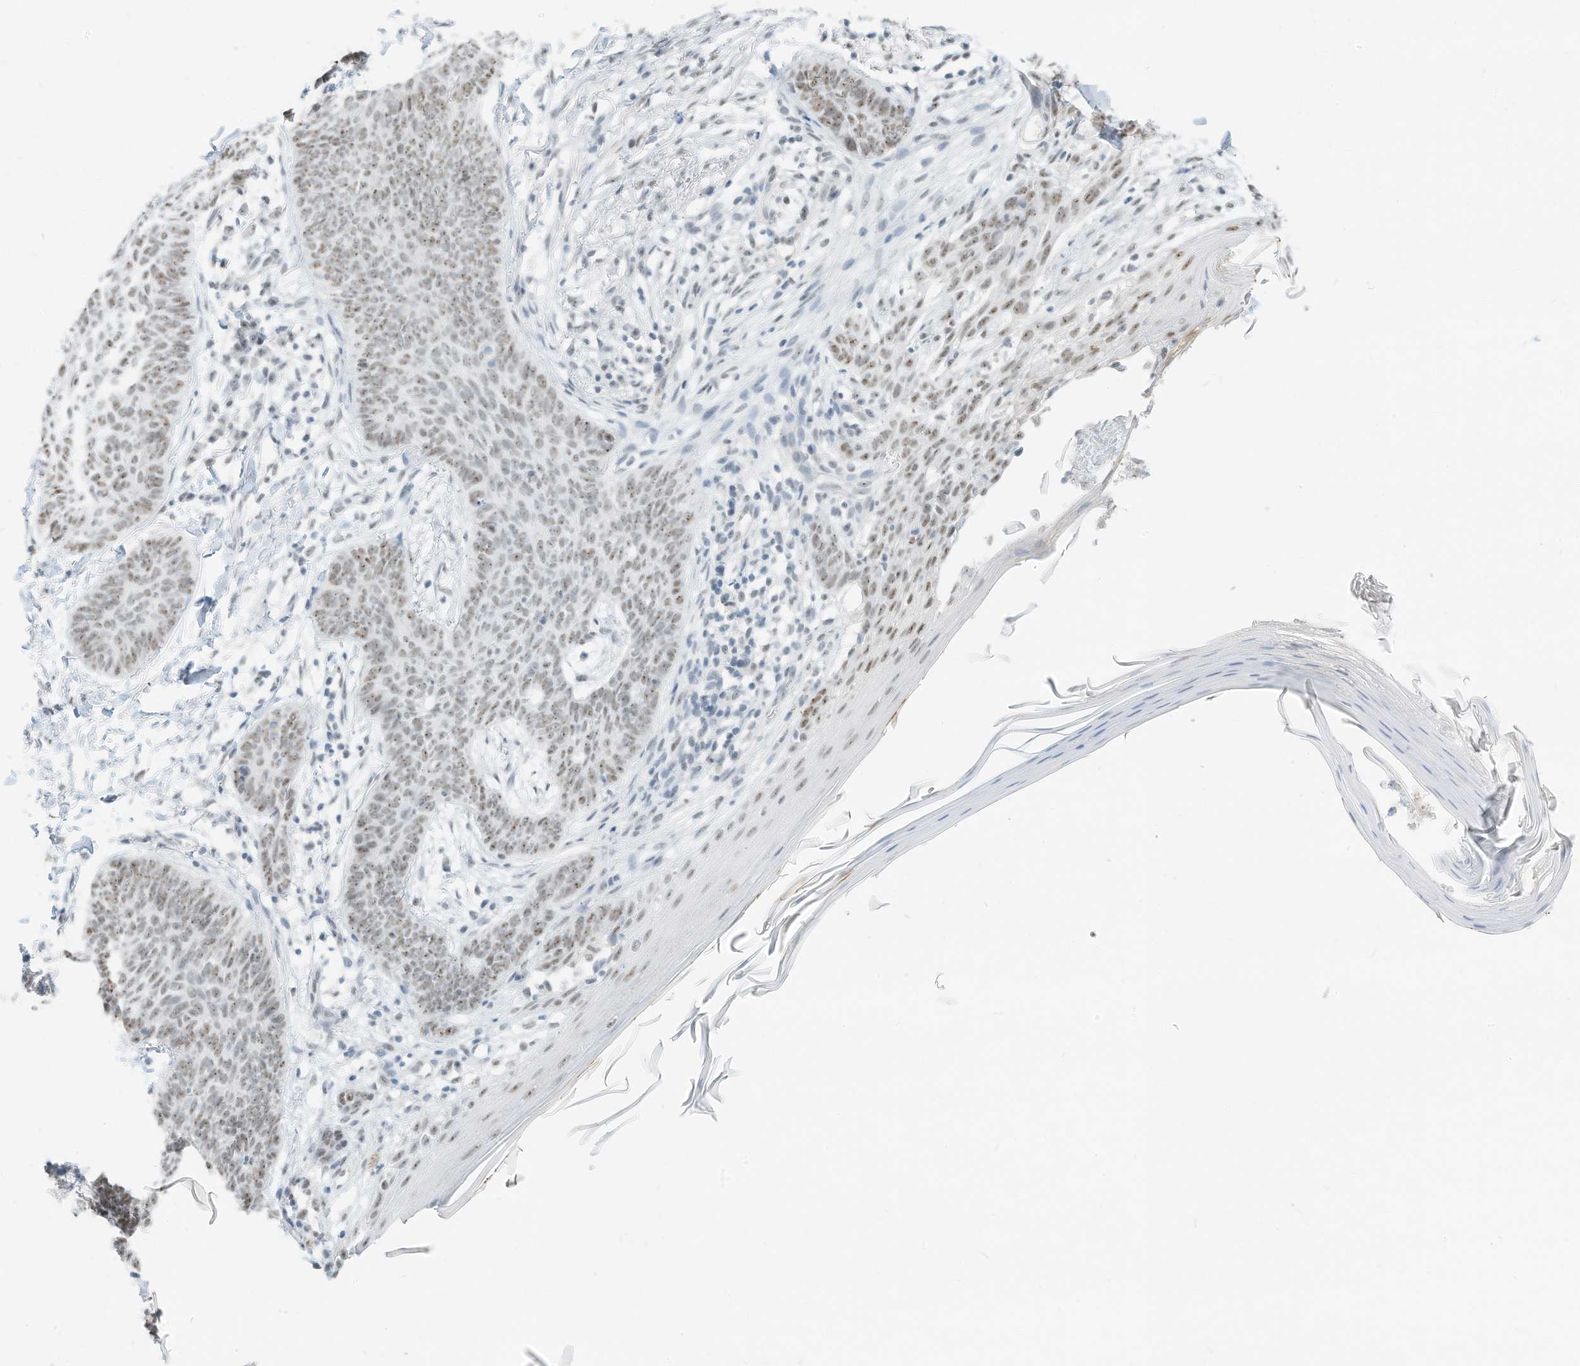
{"staining": {"intensity": "weak", "quantity": ">75%", "location": "nuclear"}, "tissue": "skin cancer", "cell_type": "Tumor cells", "image_type": "cancer", "snomed": [{"axis": "morphology", "description": "Normal tissue, NOS"}, {"axis": "morphology", "description": "Basal cell carcinoma"}, {"axis": "topography", "description": "Skin"}], "caption": "The micrograph displays immunohistochemical staining of skin cancer. There is weak nuclear expression is appreciated in approximately >75% of tumor cells.", "gene": "PGC", "patient": {"sex": "male", "age": 50}}